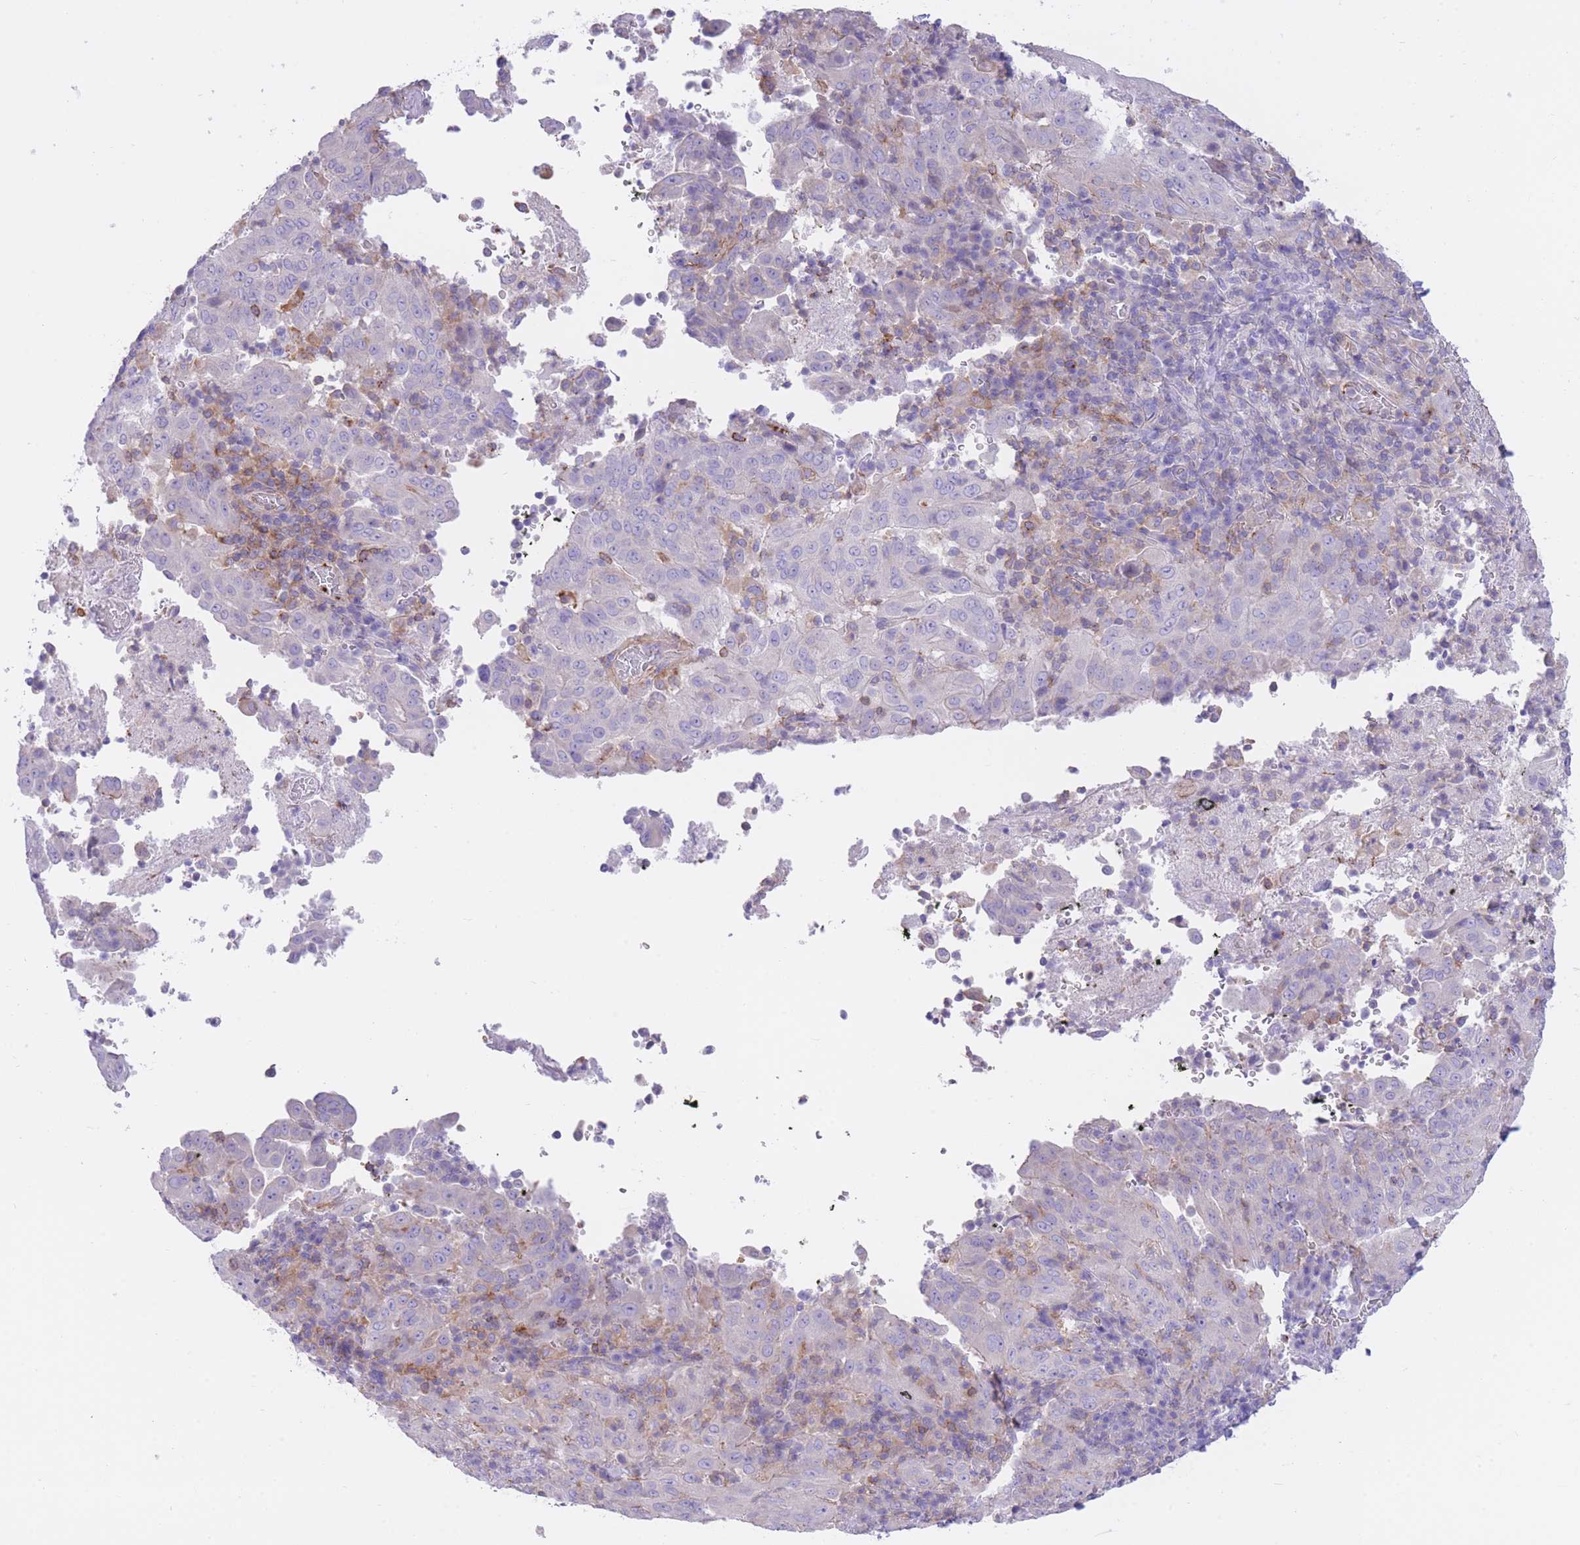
{"staining": {"intensity": "negative", "quantity": "none", "location": "none"}, "tissue": "pancreatic cancer", "cell_type": "Tumor cells", "image_type": "cancer", "snomed": [{"axis": "morphology", "description": "Adenocarcinoma, NOS"}, {"axis": "topography", "description": "Pancreas"}], "caption": "A micrograph of pancreatic cancer (adenocarcinoma) stained for a protein demonstrates no brown staining in tumor cells. Nuclei are stained in blue.", "gene": "LDB3", "patient": {"sex": "male", "age": 63}}